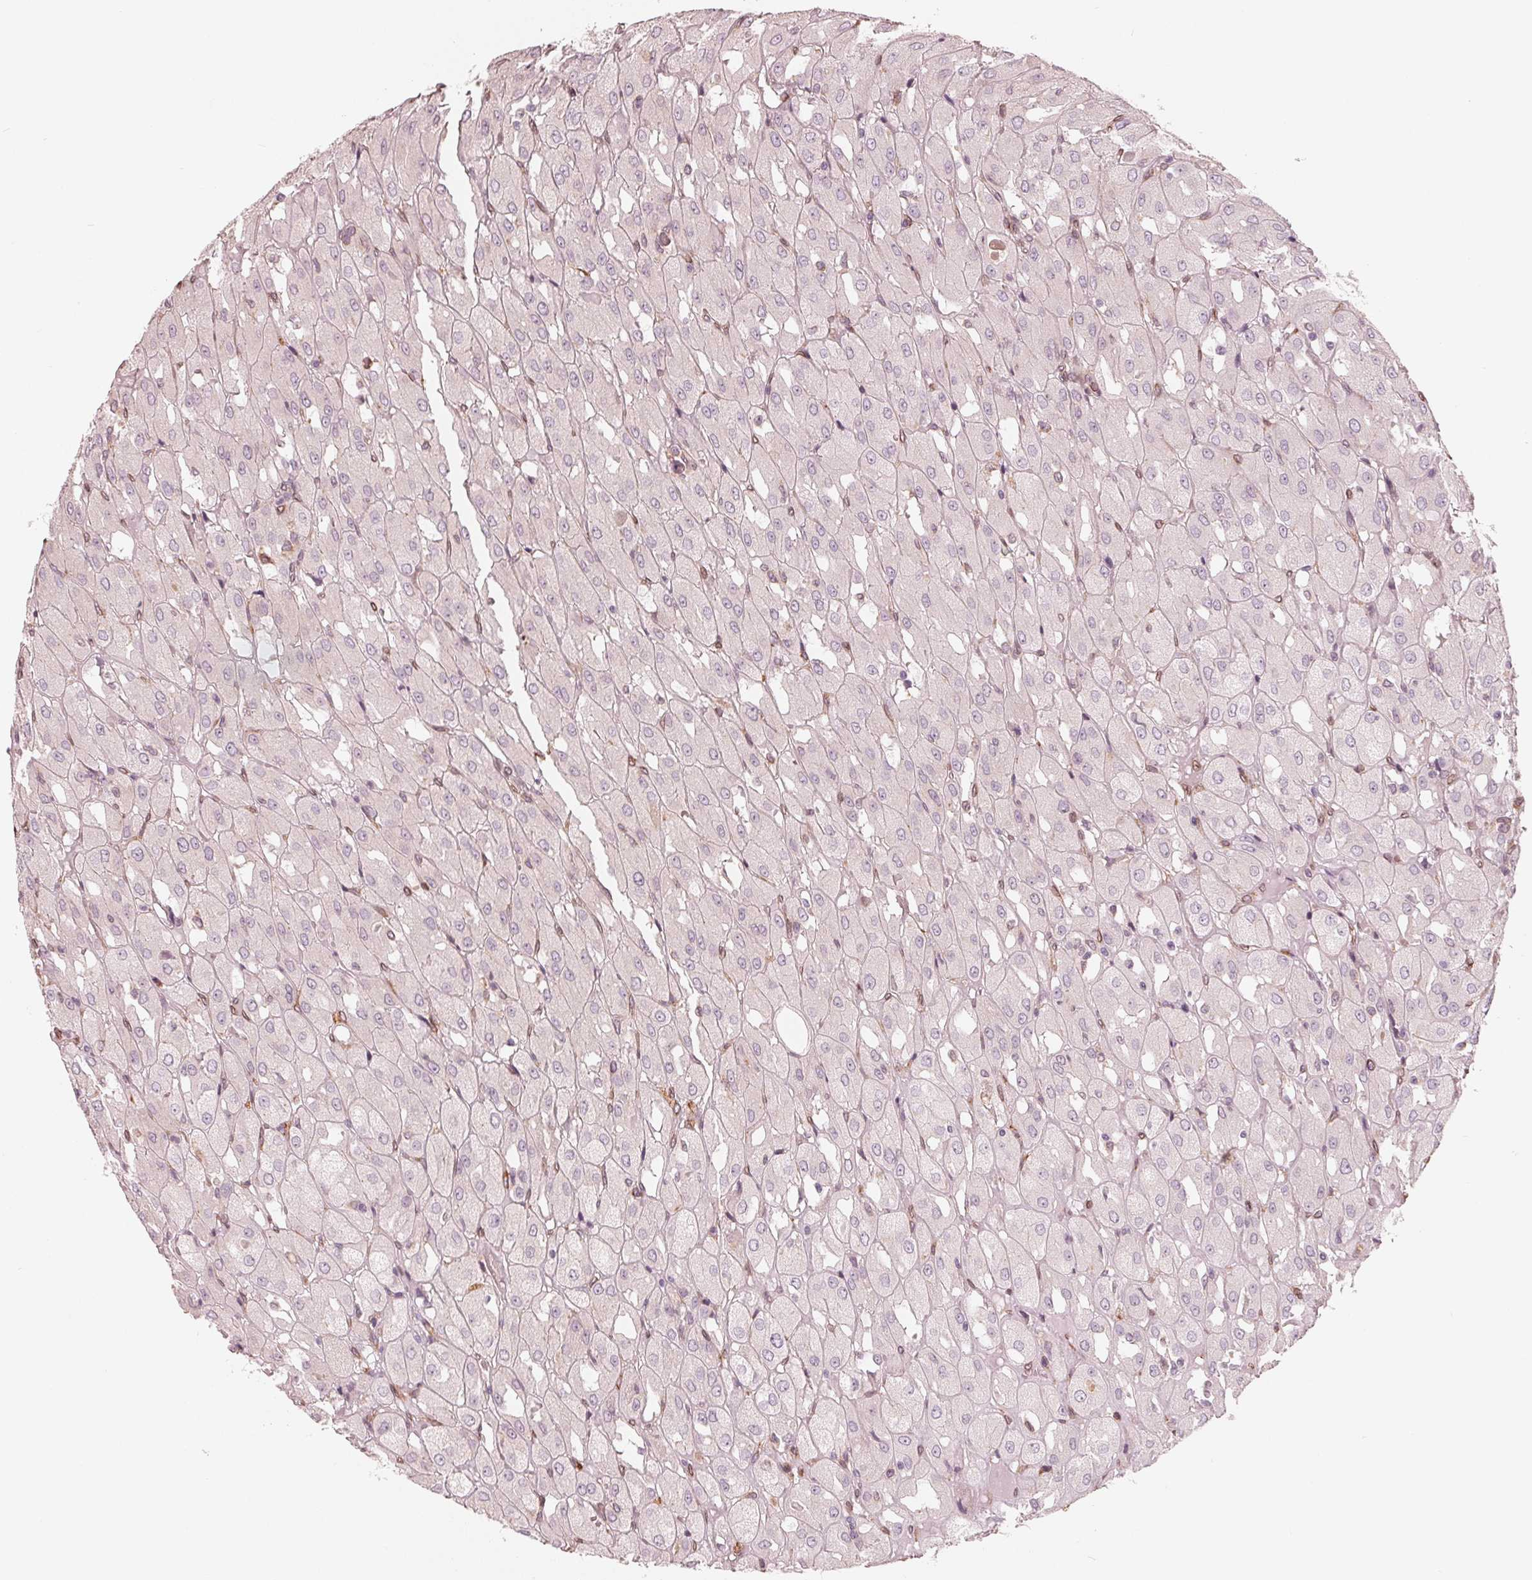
{"staining": {"intensity": "negative", "quantity": "none", "location": "none"}, "tissue": "renal cancer", "cell_type": "Tumor cells", "image_type": "cancer", "snomed": [{"axis": "morphology", "description": "Adenocarcinoma, NOS"}, {"axis": "topography", "description": "Kidney"}], "caption": "The immunohistochemistry photomicrograph has no significant expression in tumor cells of adenocarcinoma (renal) tissue.", "gene": "IKBIP", "patient": {"sex": "male", "age": 72}}